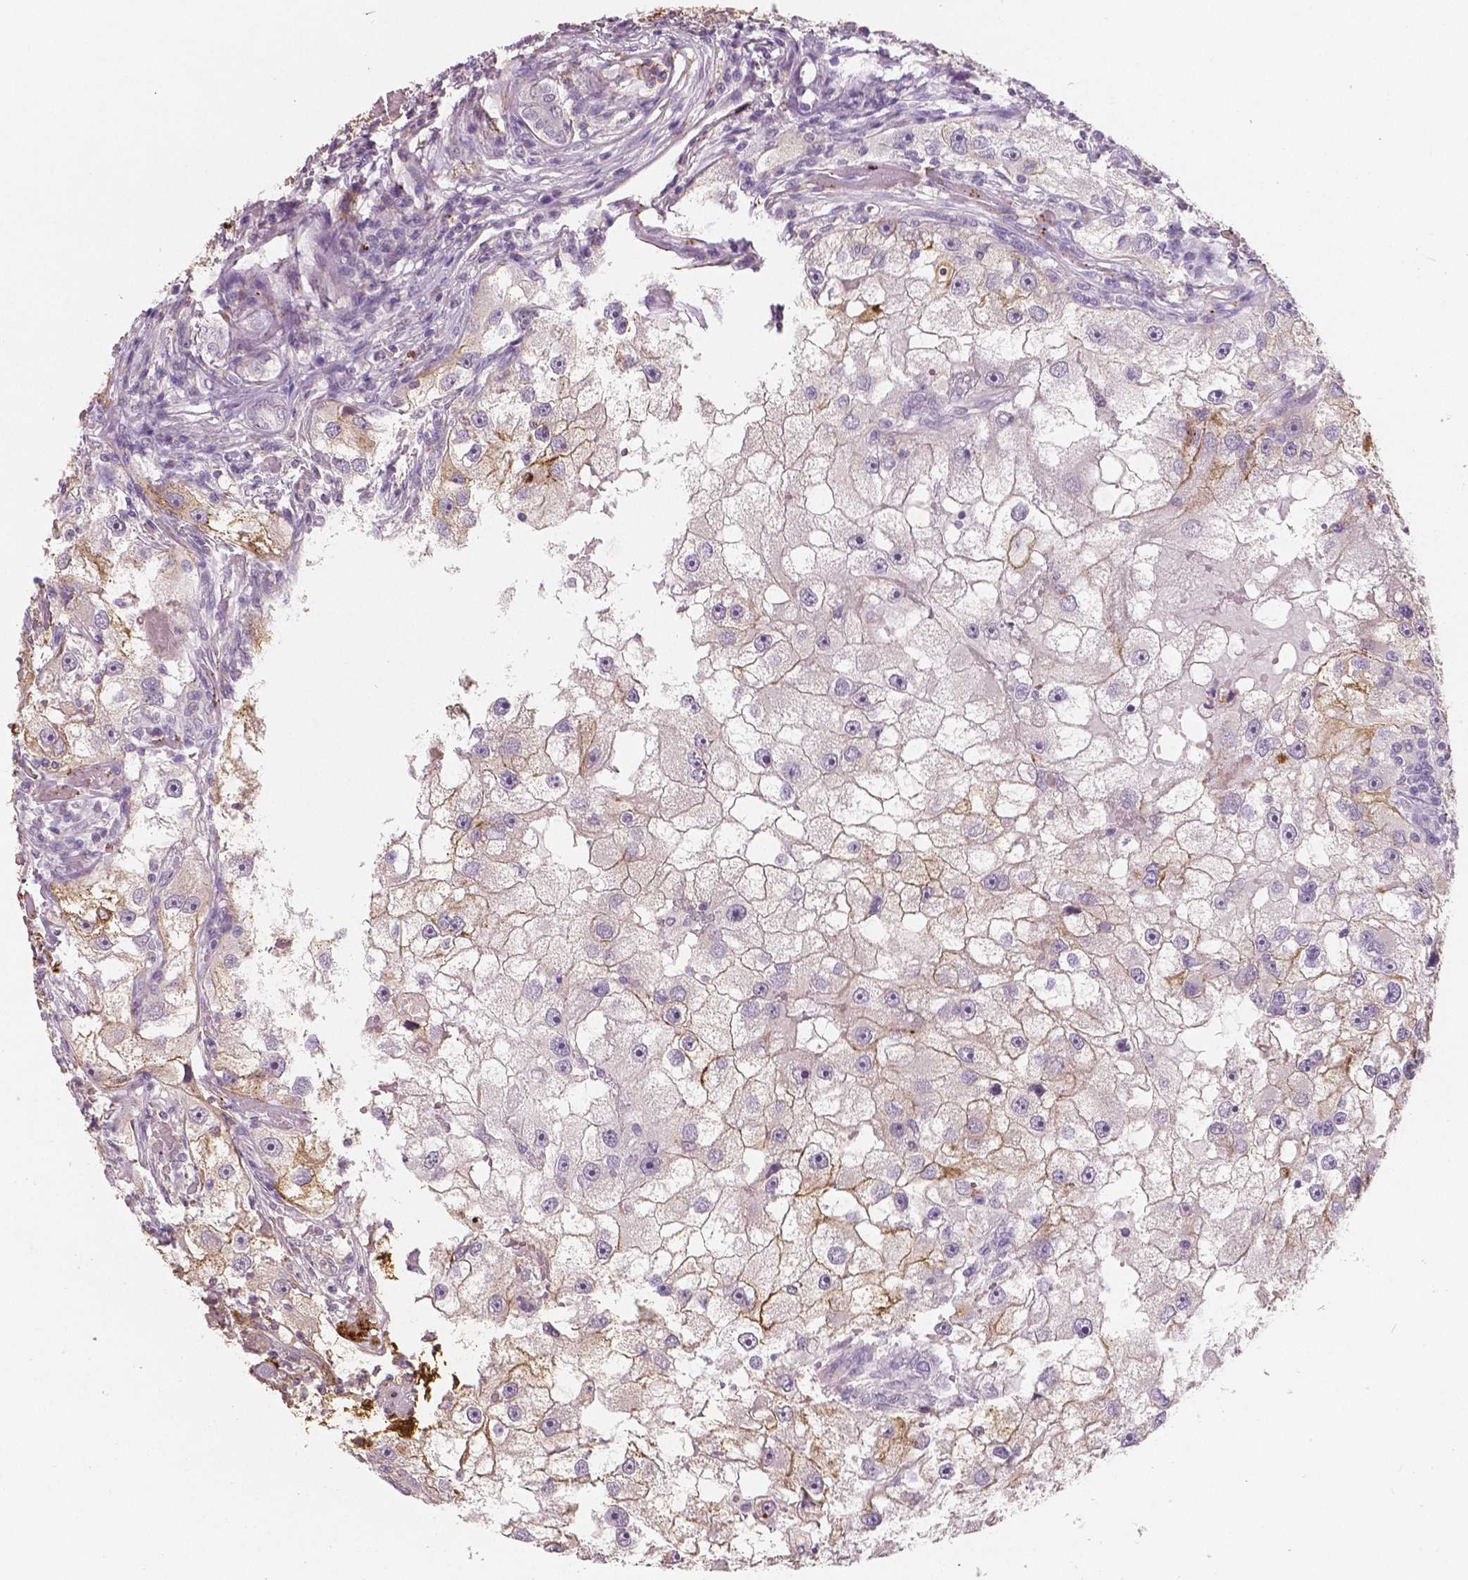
{"staining": {"intensity": "moderate", "quantity": "<25%", "location": "cytoplasmic/membranous"}, "tissue": "renal cancer", "cell_type": "Tumor cells", "image_type": "cancer", "snomed": [{"axis": "morphology", "description": "Adenocarcinoma, NOS"}, {"axis": "topography", "description": "Kidney"}], "caption": "This is an image of IHC staining of adenocarcinoma (renal), which shows moderate positivity in the cytoplasmic/membranous of tumor cells.", "gene": "APOA4", "patient": {"sex": "male", "age": 63}}